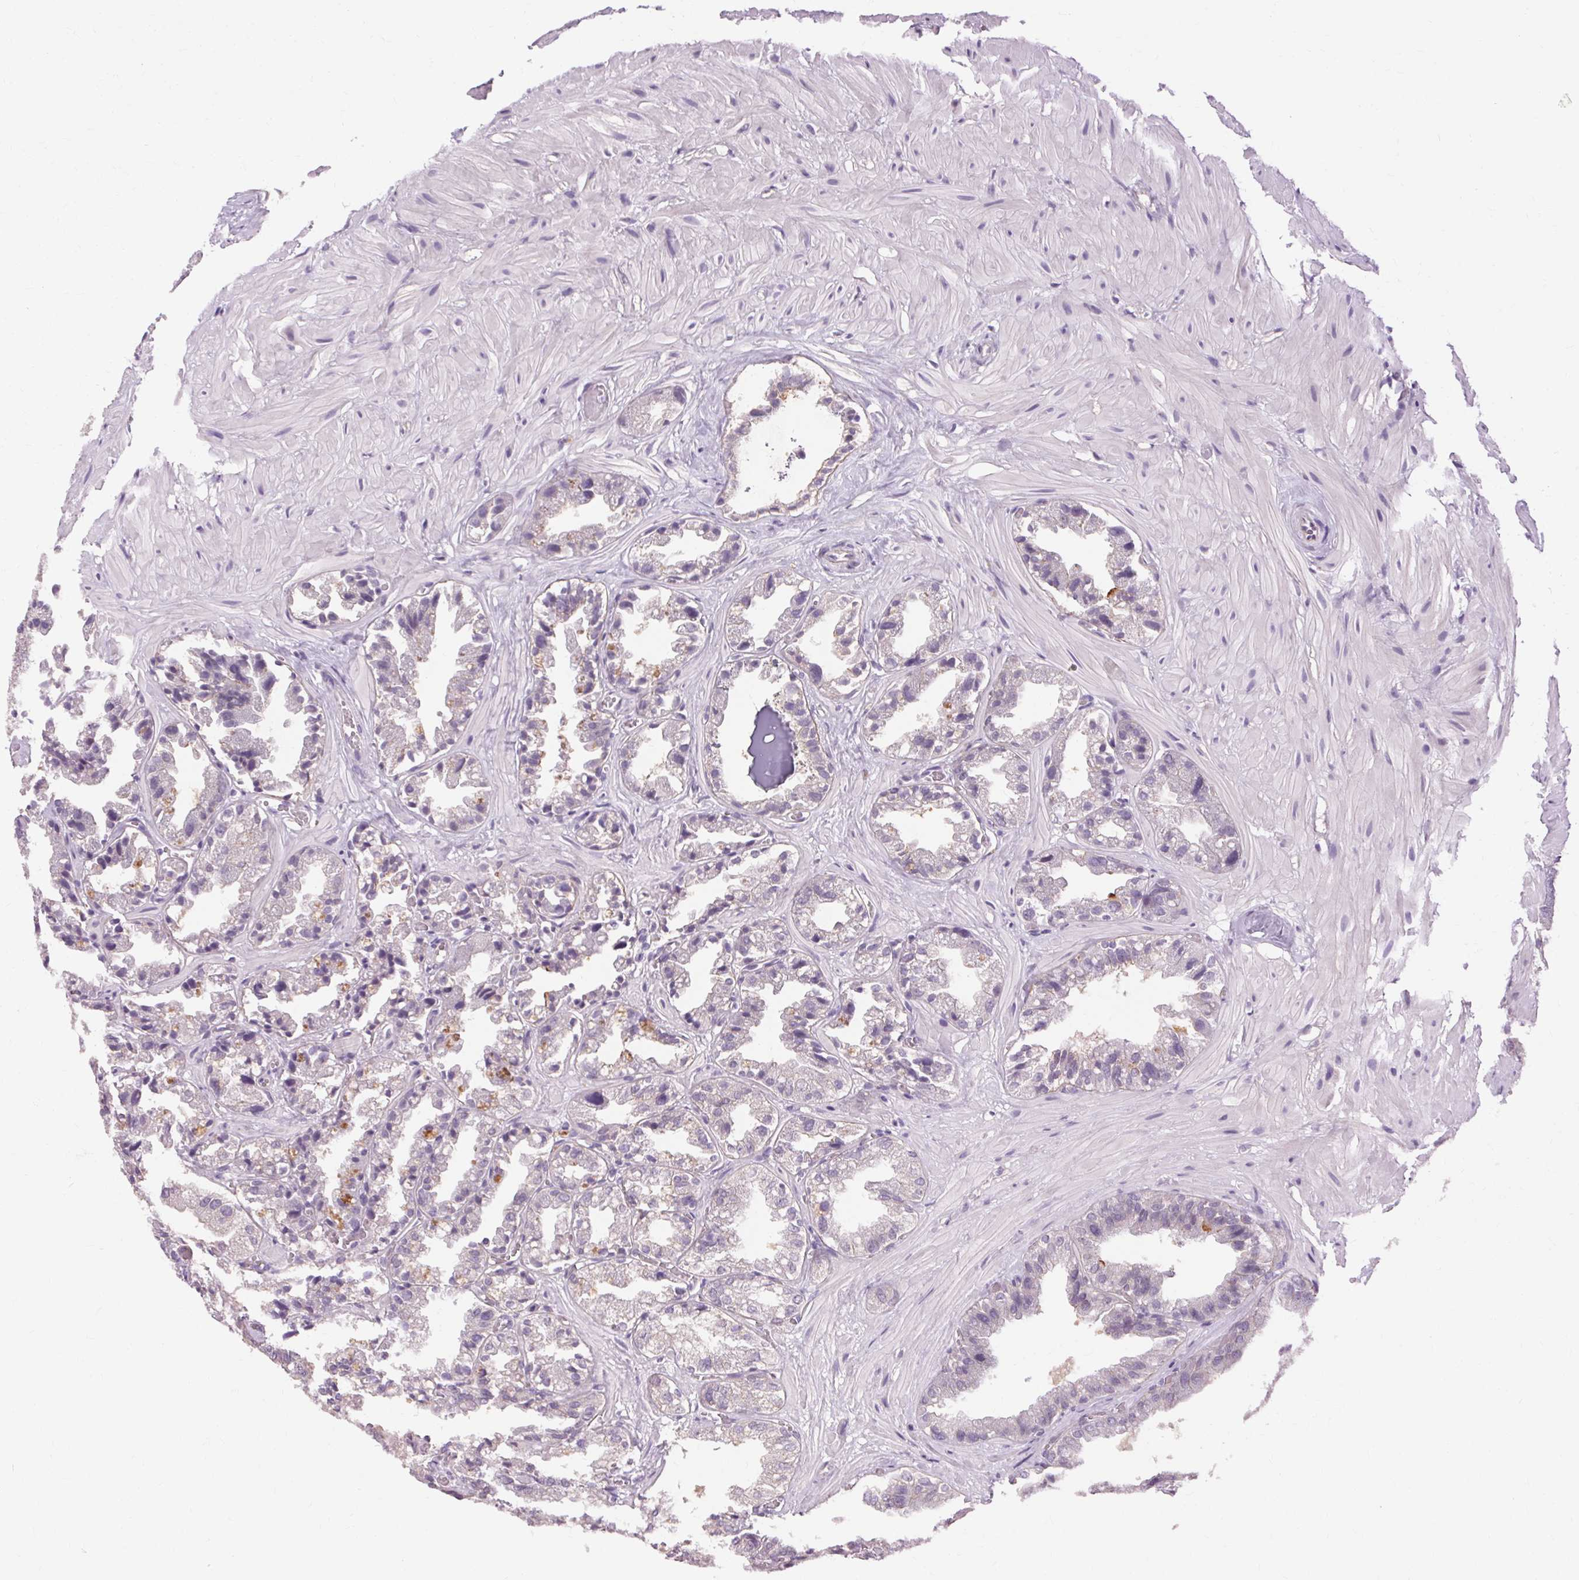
{"staining": {"intensity": "weak", "quantity": "25%-75%", "location": "cytoplasmic/membranous"}, "tissue": "seminal vesicle", "cell_type": "Glandular cells", "image_type": "normal", "snomed": [{"axis": "morphology", "description": "Normal tissue, NOS"}, {"axis": "topography", "description": "Seminal veicle"}], "caption": "Human seminal vesicle stained with a brown dye displays weak cytoplasmic/membranous positive expression in approximately 25%-75% of glandular cells.", "gene": "TM6SF1", "patient": {"sex": "male", "age": 57}}